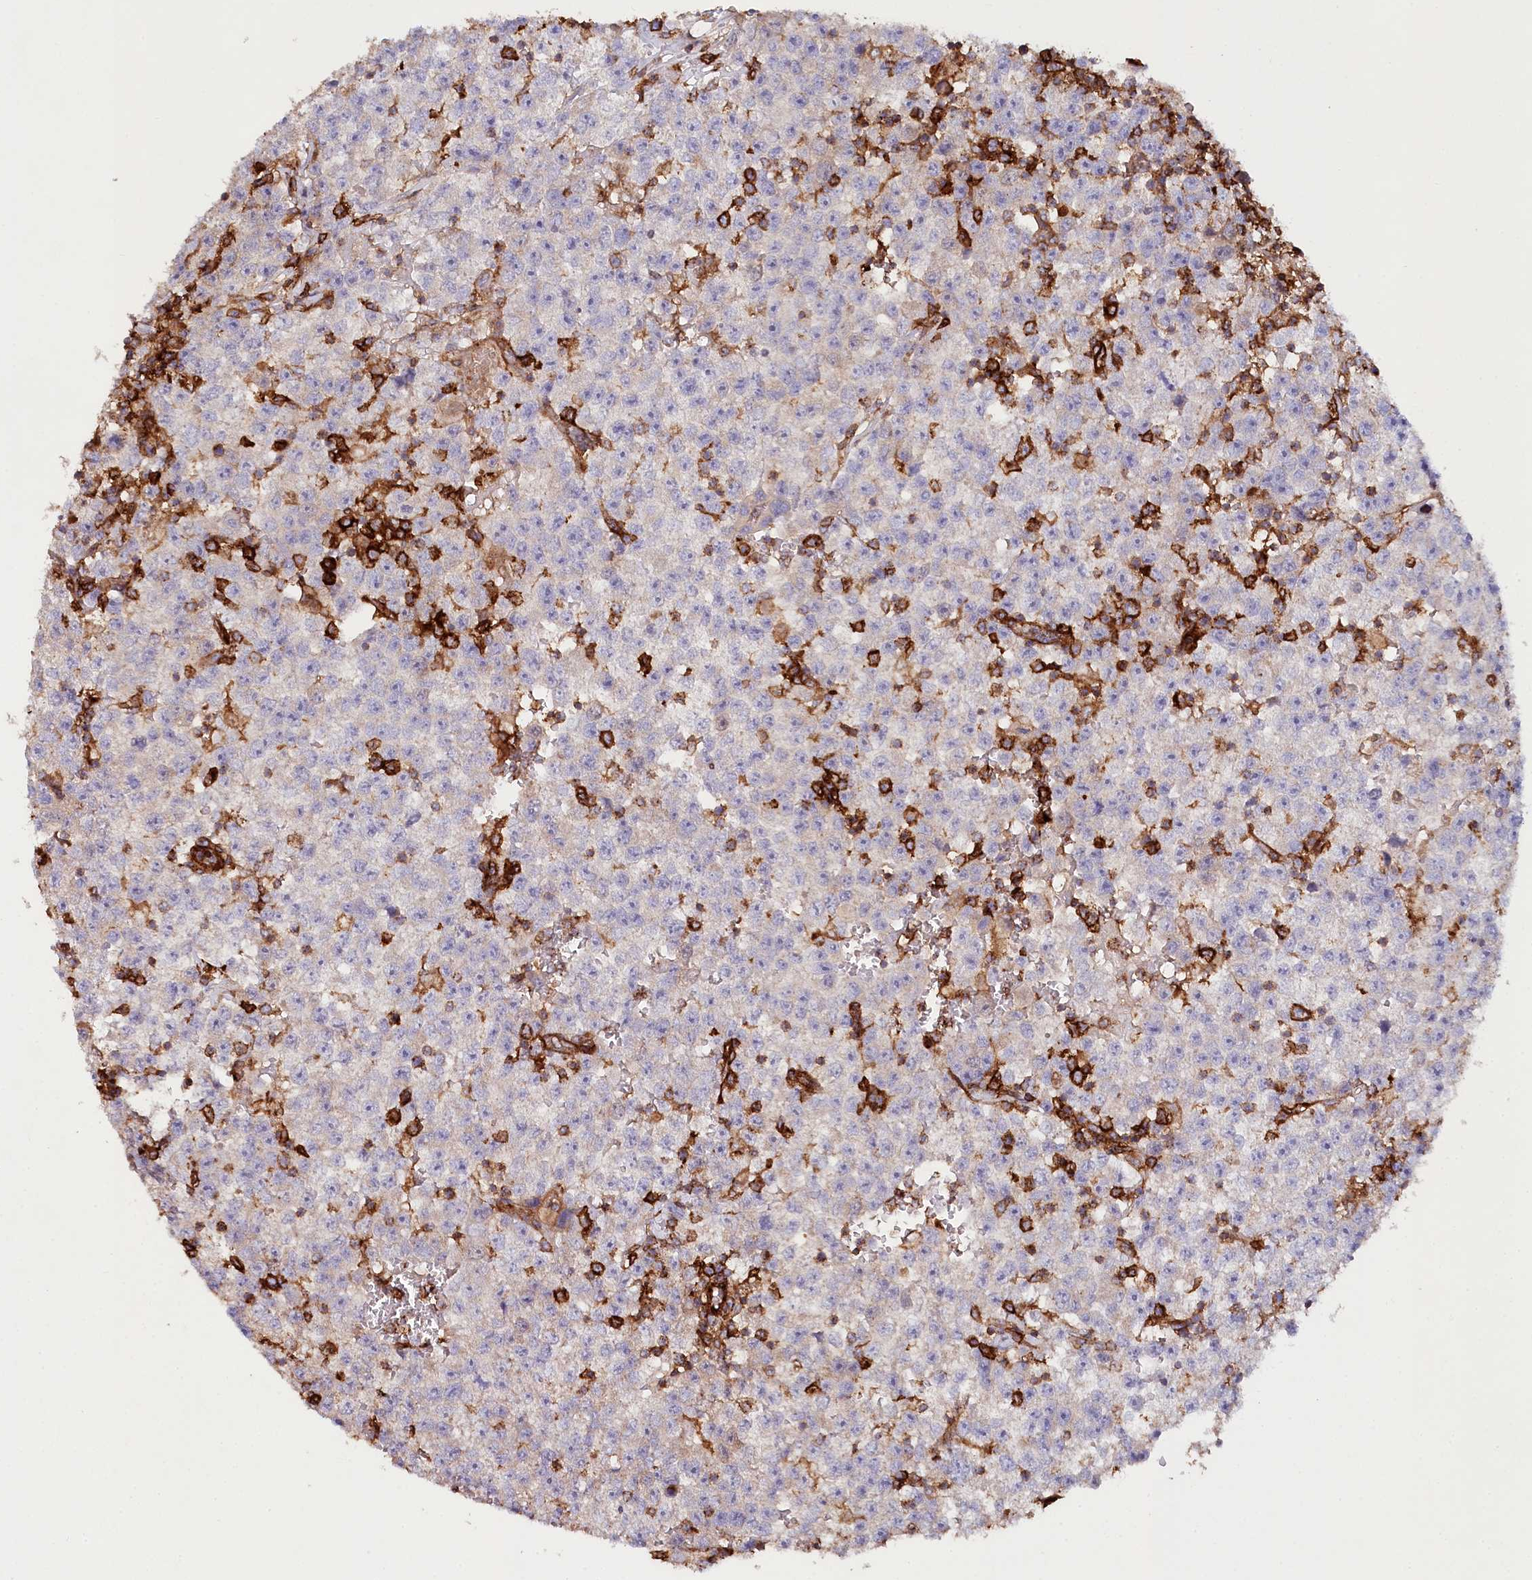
{"staining": {"intensity": "negative", "quantity": "none", "location": "none"}, "tissue": "testis cancer", "cell_type": "Tumor cells", "image_type": "cancer", "snomed": [{"axis": "morphology", "description": "Seminoma, NOS"}, {"axis": "topography", "description": "Testis"}], "caption": "This photomicrograph is of testis seminoma stained with IHC to label a protein in brown with the nuclei are counter-stained blue. There is no positivity in tumor cells.", "gene": "RBP5", "patient": {"sex": "male", "age": 22}}